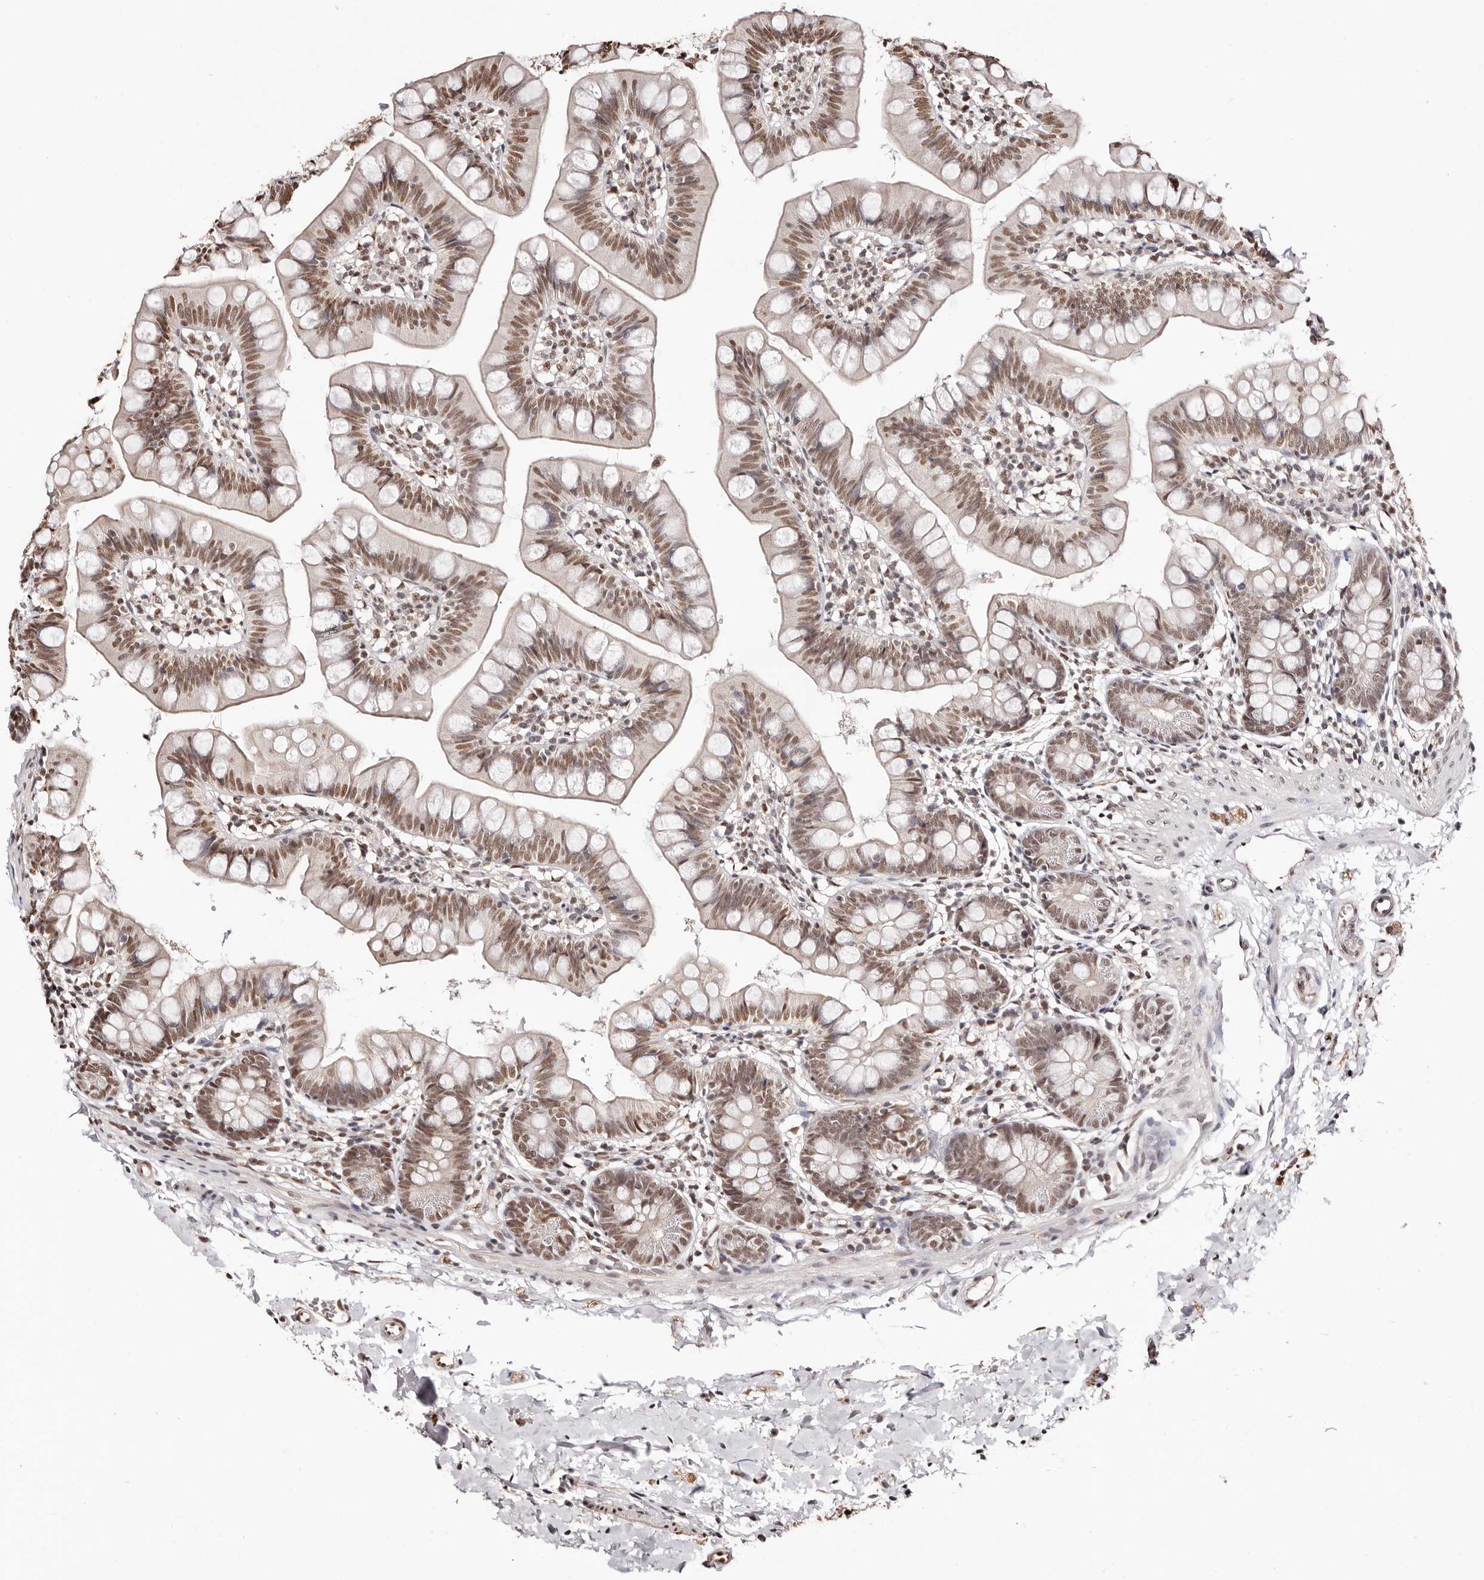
{"staining": {"intensity": "moderate", "quantity": ">75%", "location": "nuclear"}, "tissue": "small intestine", "cell_type": "Glandular cells", "image_type": "normal", "snomed": [{"axis": "morphology", "description": "Normal tissue, NOS"}, {"axis": "topography", "description": "Small intestine"}], "caption": "About >75% of glandular cells in benign human small intestine show moderate nuclear protein staining as visualized by brown immunohistochemical staining.", "gene": "BICRAL", "patient": {"sex": "male", "age": 7}}